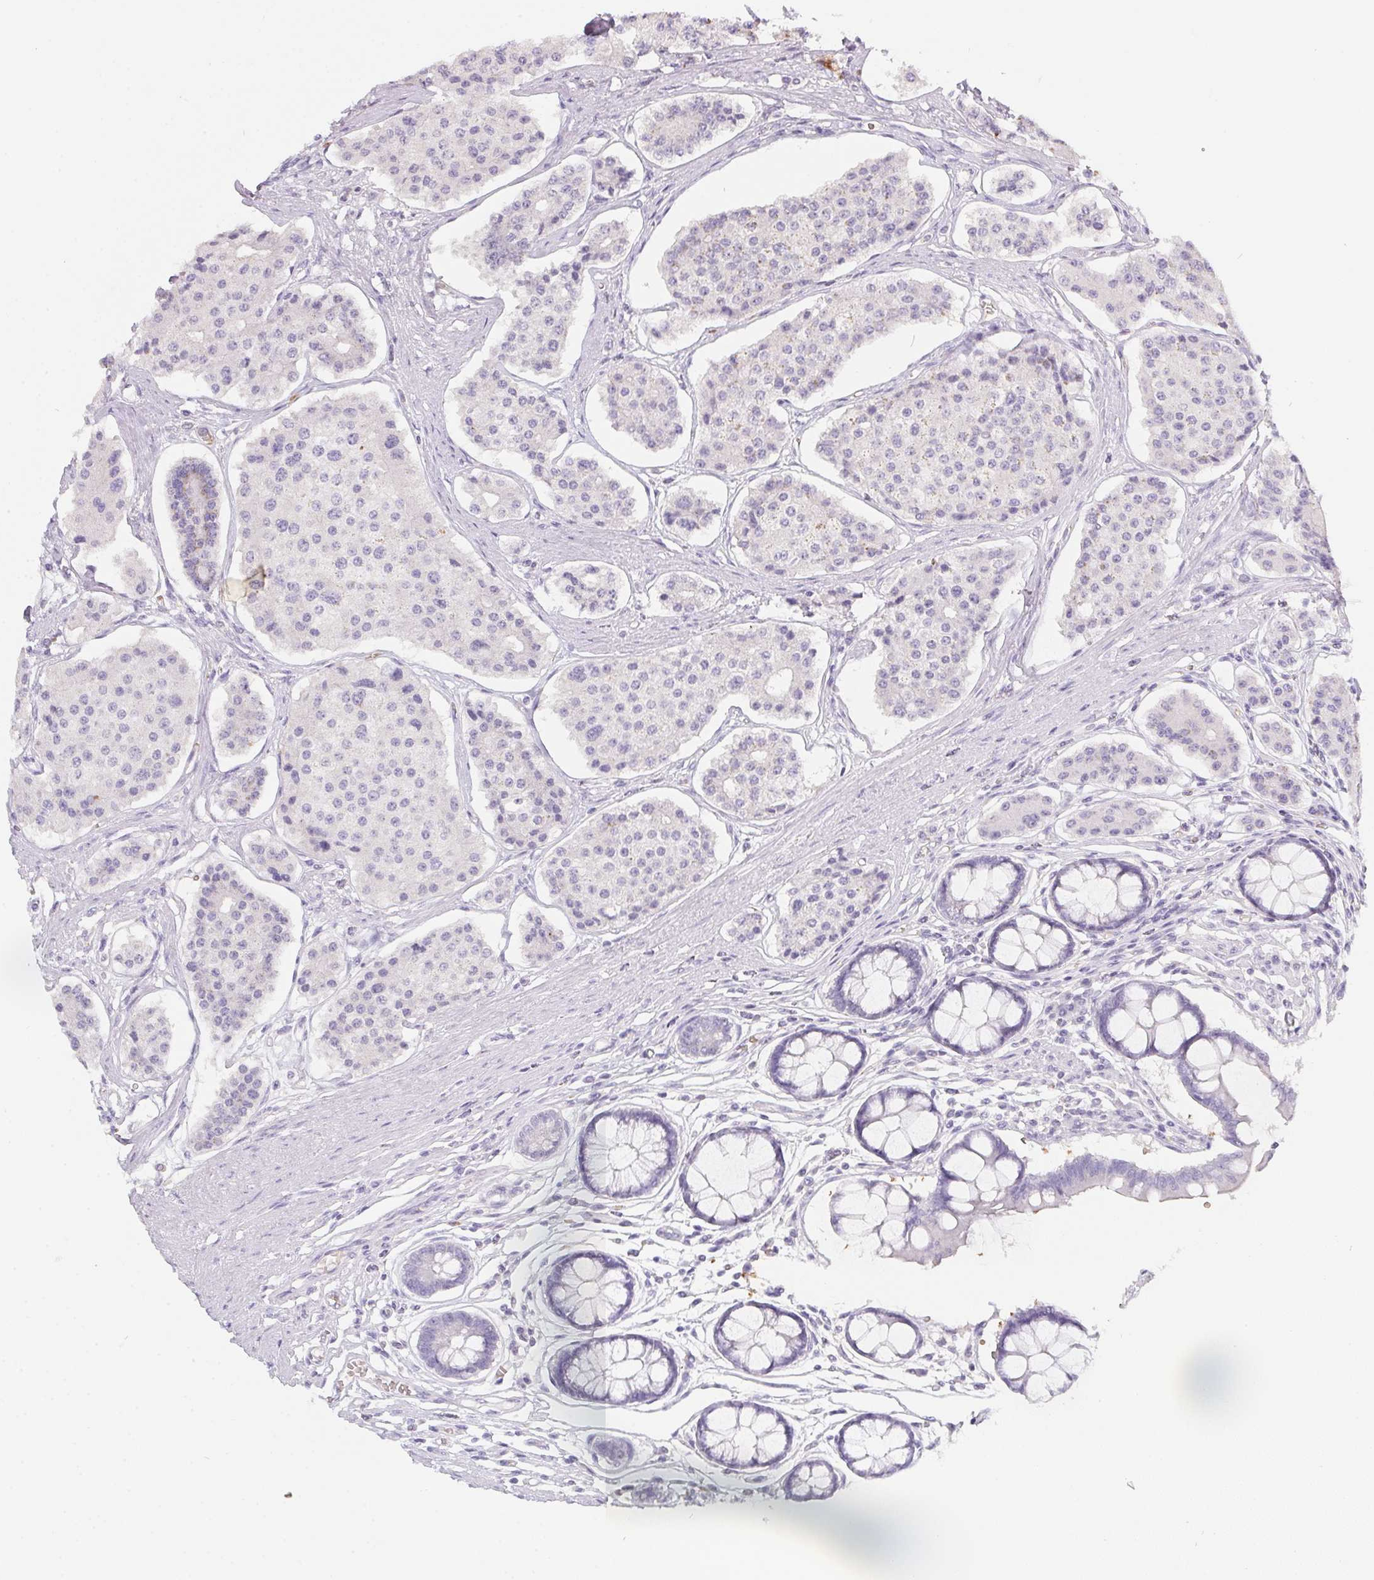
{"staining": {"intensity": "negative", "quantity": "none", "location": "none"}, "tissue": "carcinoid", "cell_type": "Tumor cells", "image_type": "cancer", "snomed": [{"axis": "morphology", "description": "Carcinoid, malignant, NOS"}, {"axis": "topography", "description": "Small intestine"}], "caption": "High magnification brightfield microscopy of carcinoid stained with DAB (3,3'-diaminobenzidine) (brown) and counterstained with hematoxylin (blue): tumor cells show no significant expression.", "gene": "DCD", "patient": {"sex": "female", "age": 65}}